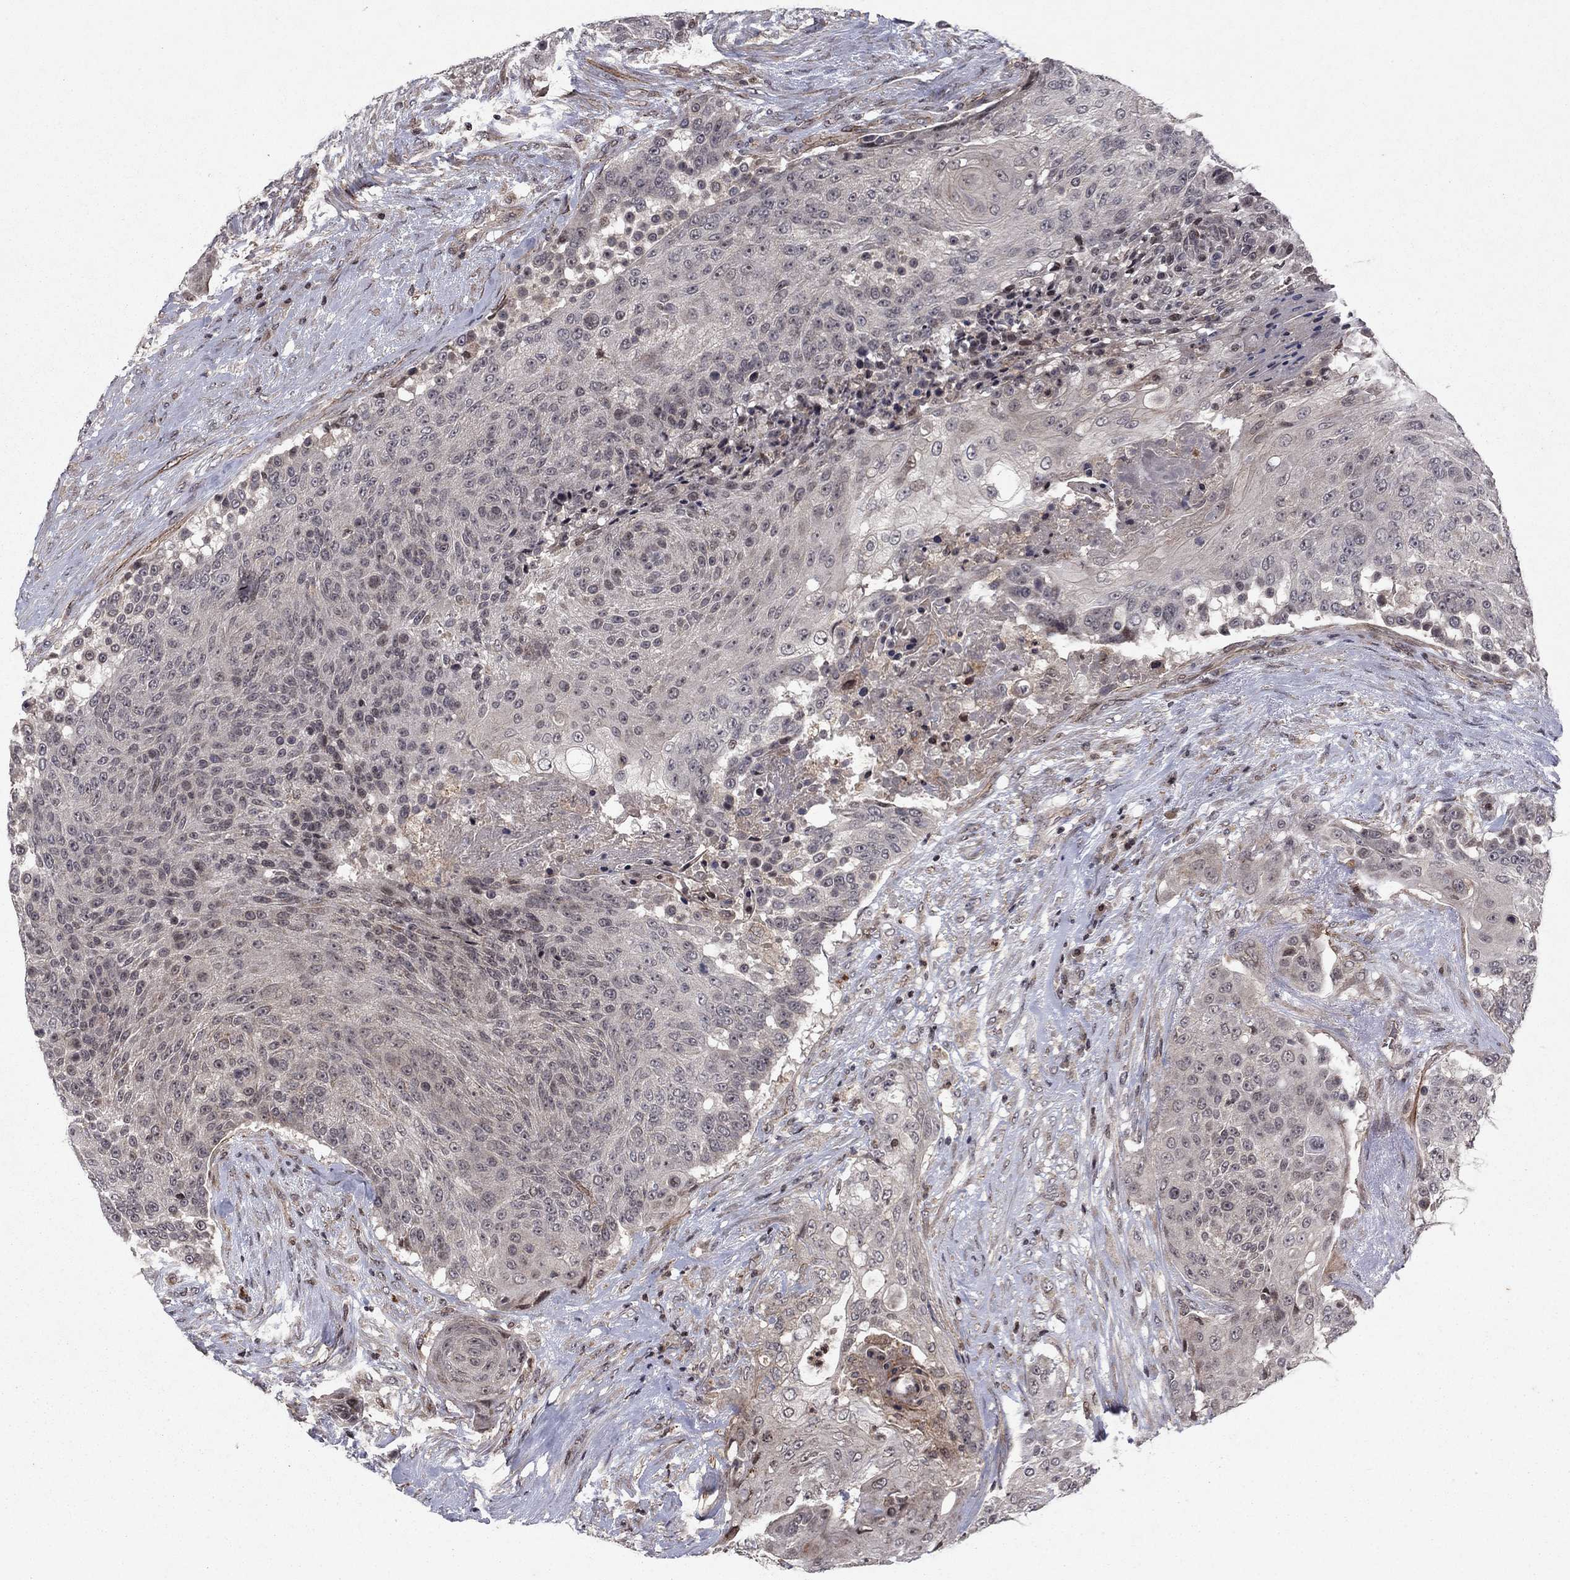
{"staining": {"intensity": "negative", "quantity": "none", "location": "none"}, "tissue": "urothelial cancer", "cell_type": "Tumor cells", "image_type": "cancer", "snomed": [{"axis": "morphology", "description": "Urothelial carcinoma, High grade"}, {"axis": "topography", "description": "Urinary bladder"}], "caption": "Histopathology image shows no protein staining in tumor cells of high-grade urothelial carcinoma tissue. (DAB IHC, high magnification).", "gene": "SORBS1", "patient": {"sex": "female", "age": 63}}